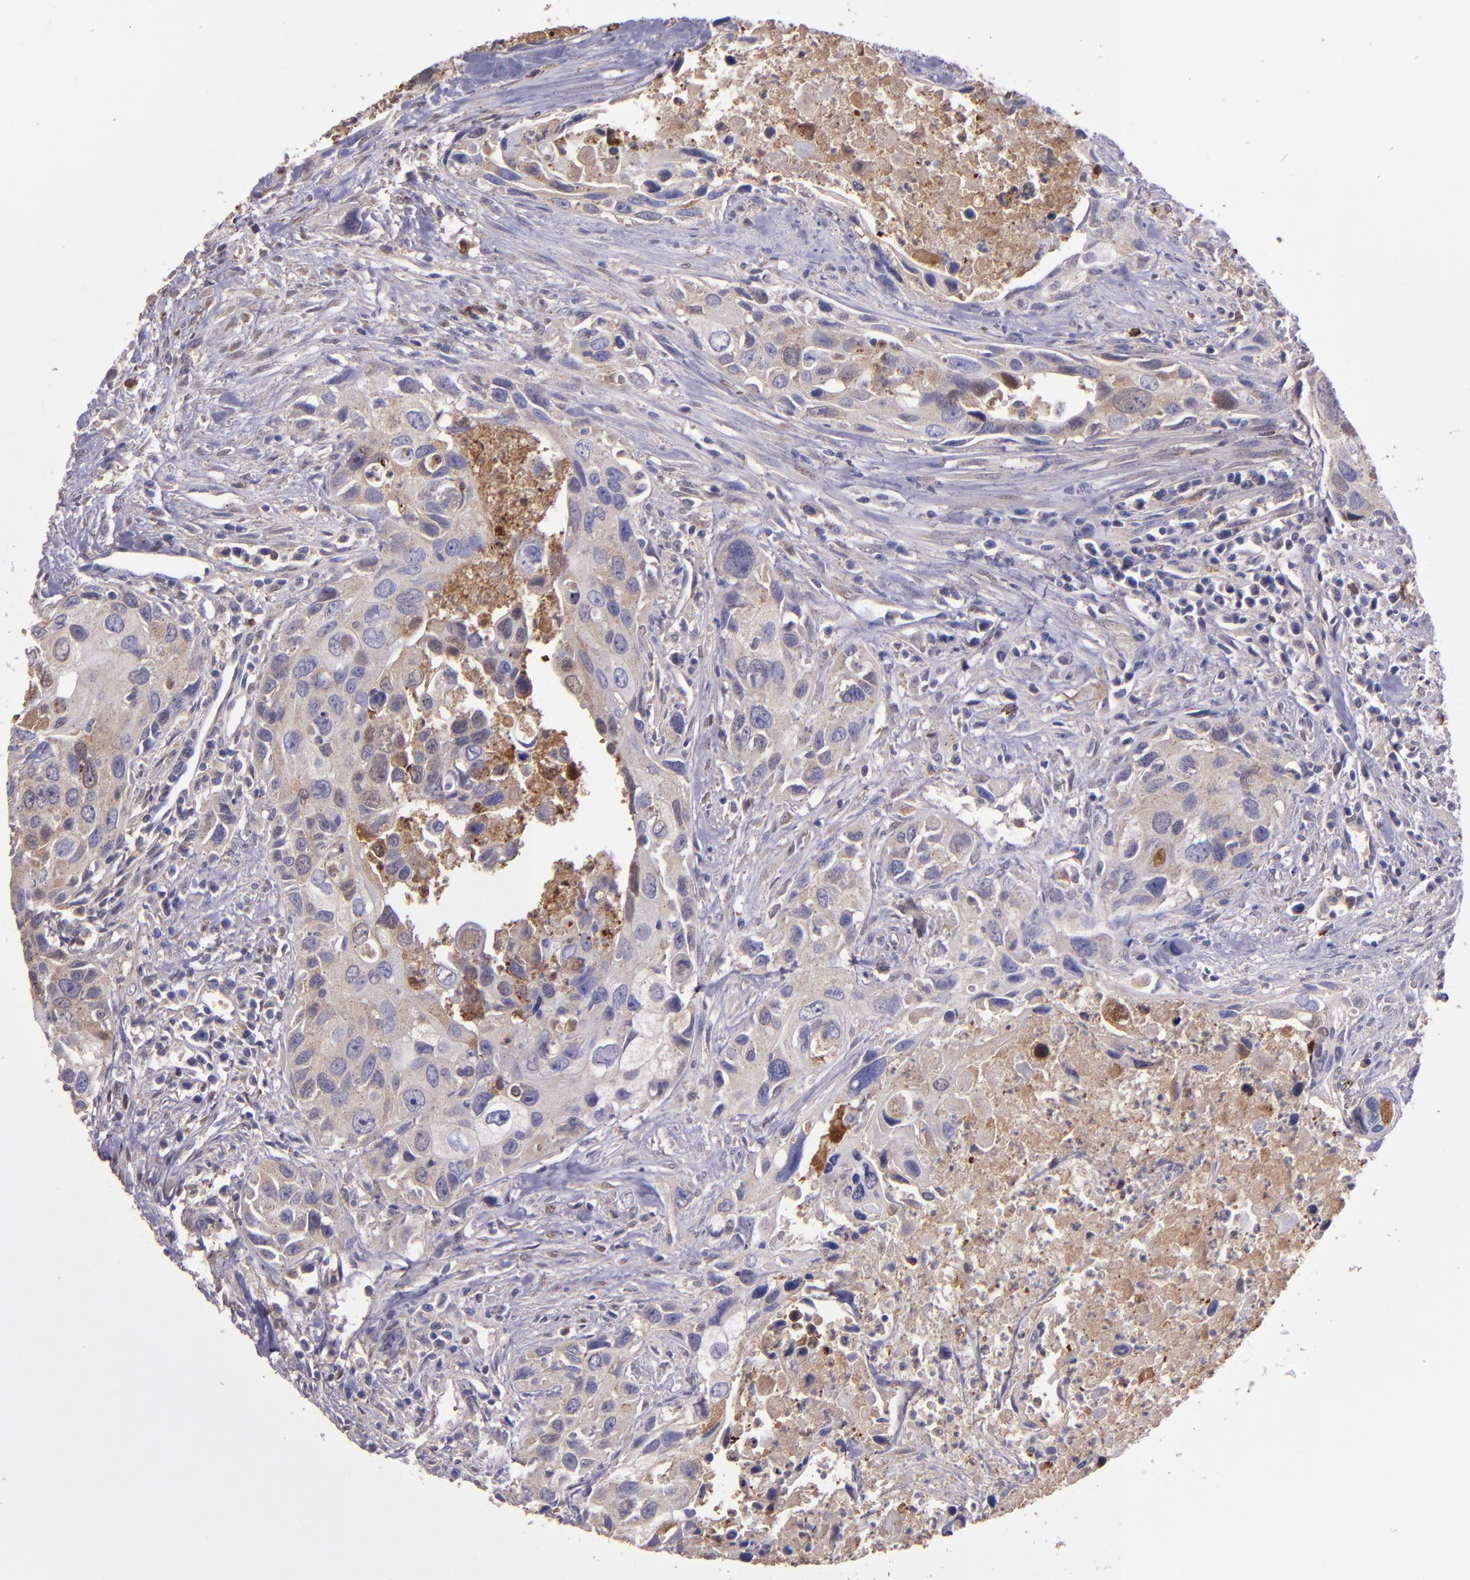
{"staining": {"intensity": "weak", "quantity": ">75%", "location": "cytoplasmic/membranous"}, "tissue": "urothelial cancer", "cell_type": "Tumor cells", "image_type": "cancer", "snomed": [{"axis": "morphology", "description": "Urothelial carcinoma, High grade"}, {"axis": "topography", "description": "Urinary bladder"}], "caption": "Urothelial carcinoma (high-grade) was stained to show a protein in brown. There is low levels of weak cytoplasmic/membranous expression in approximately >75% of tumor cells.", "gene": "WASHC1", "patient": {"sex": "male", "age": 71}}